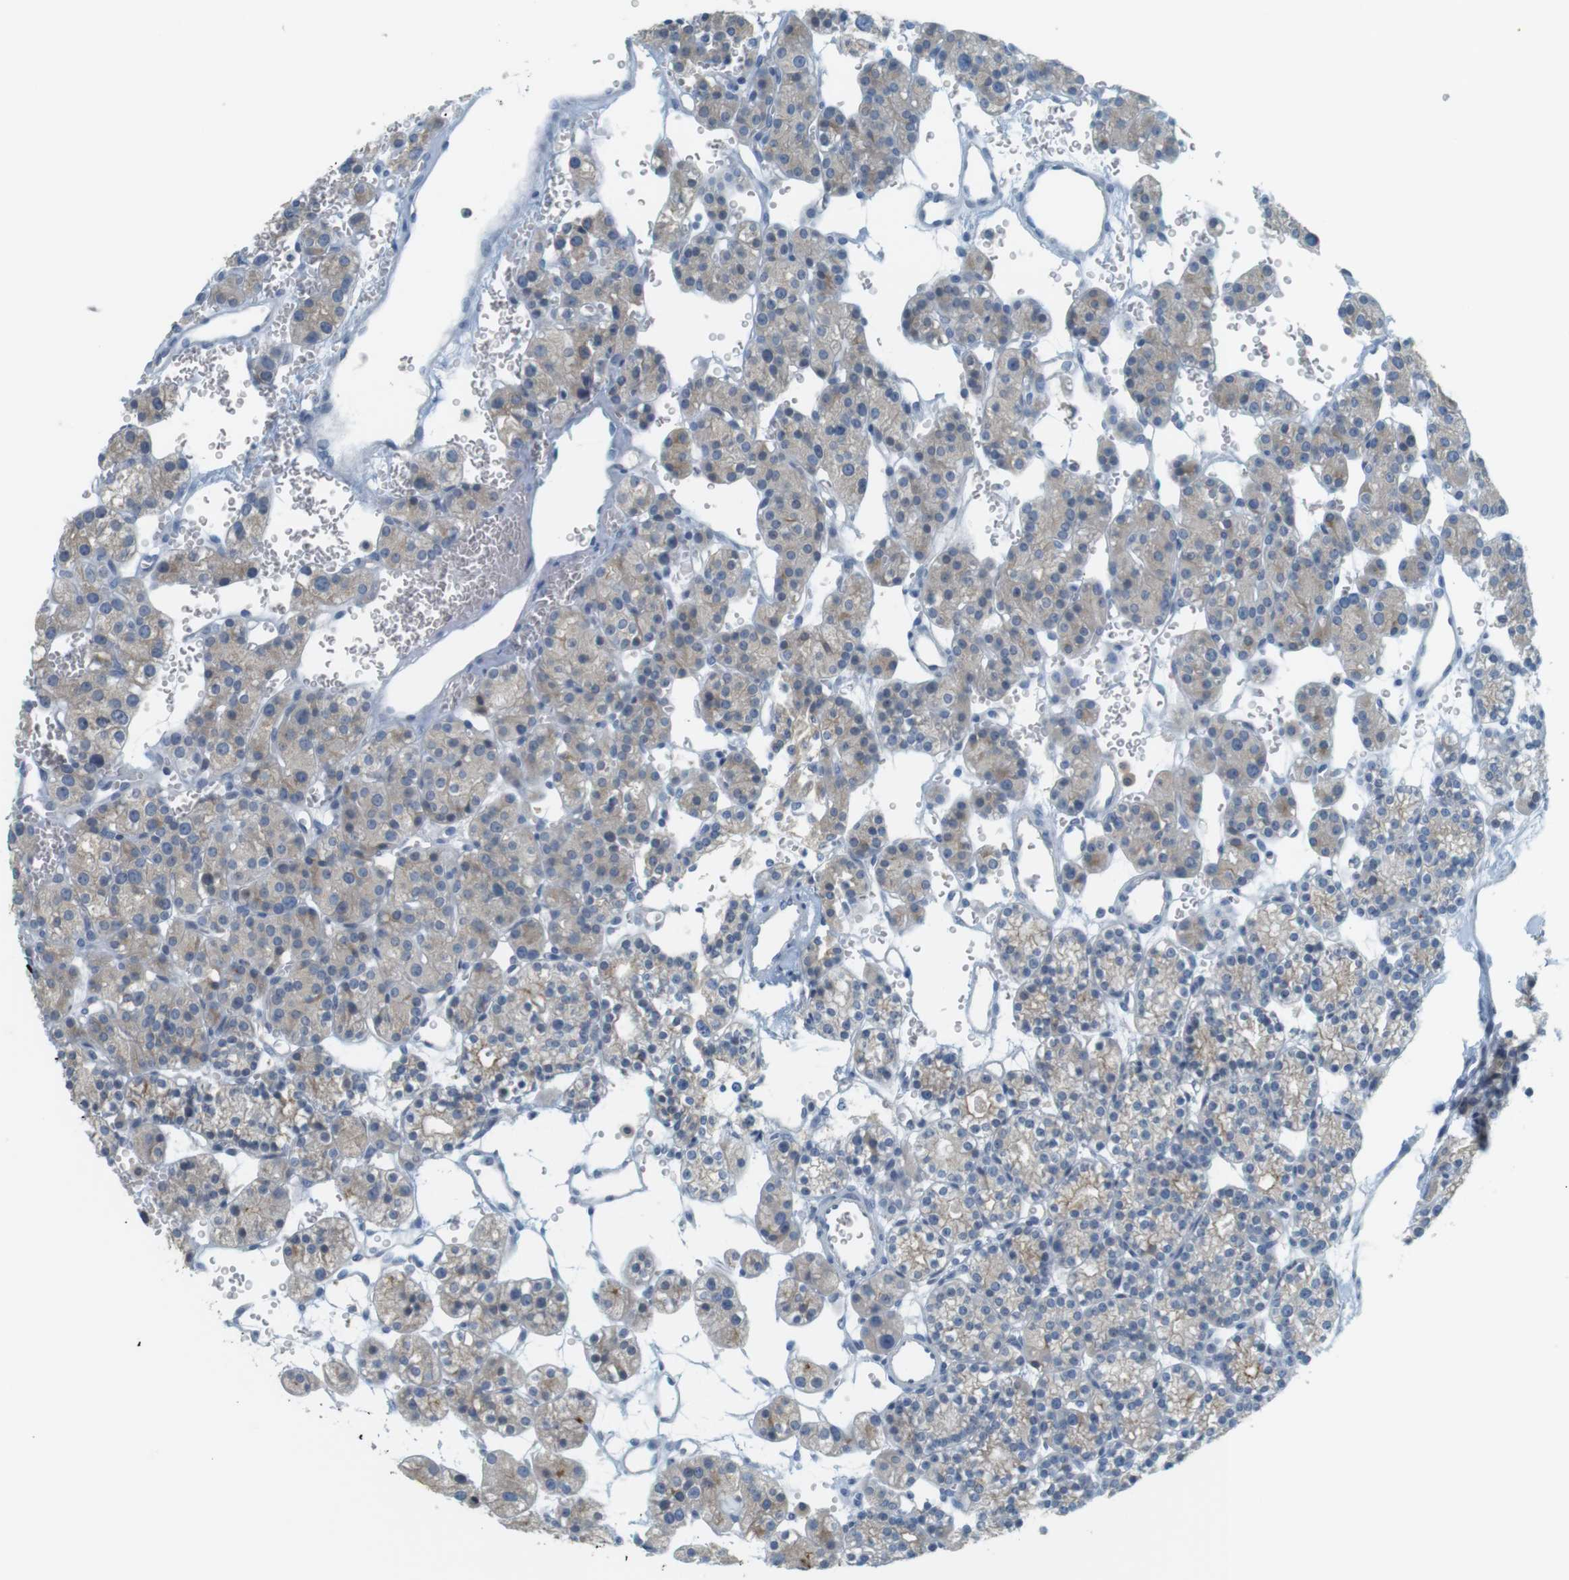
{"staining": {"intensity": "weak", "quantity": ">75%", "location": "cytoplasmic/membranous"}, "tissue": "parathyroid gland", "cell_type": "Glandular cells", "image_type": "normal", "snomed": [{"axis": "morphology", "description": "Normal tissue, NOS"}, {"axis": "topography", "description": "Parathyroid gland"}], "caption": "Immunohistochemical staining of benign parathyroid gland displays low levels of weak cytoplasmic/membranous expression in approximately >75% of glandular cells. The staining was performed using DAB to visualize the protein expression in brown, while the nuclei were stained in blue with hematoxylin (Magnification: 20x).", "gene": "MUC5B", "patient": {"sex": "female", "age": 64}}